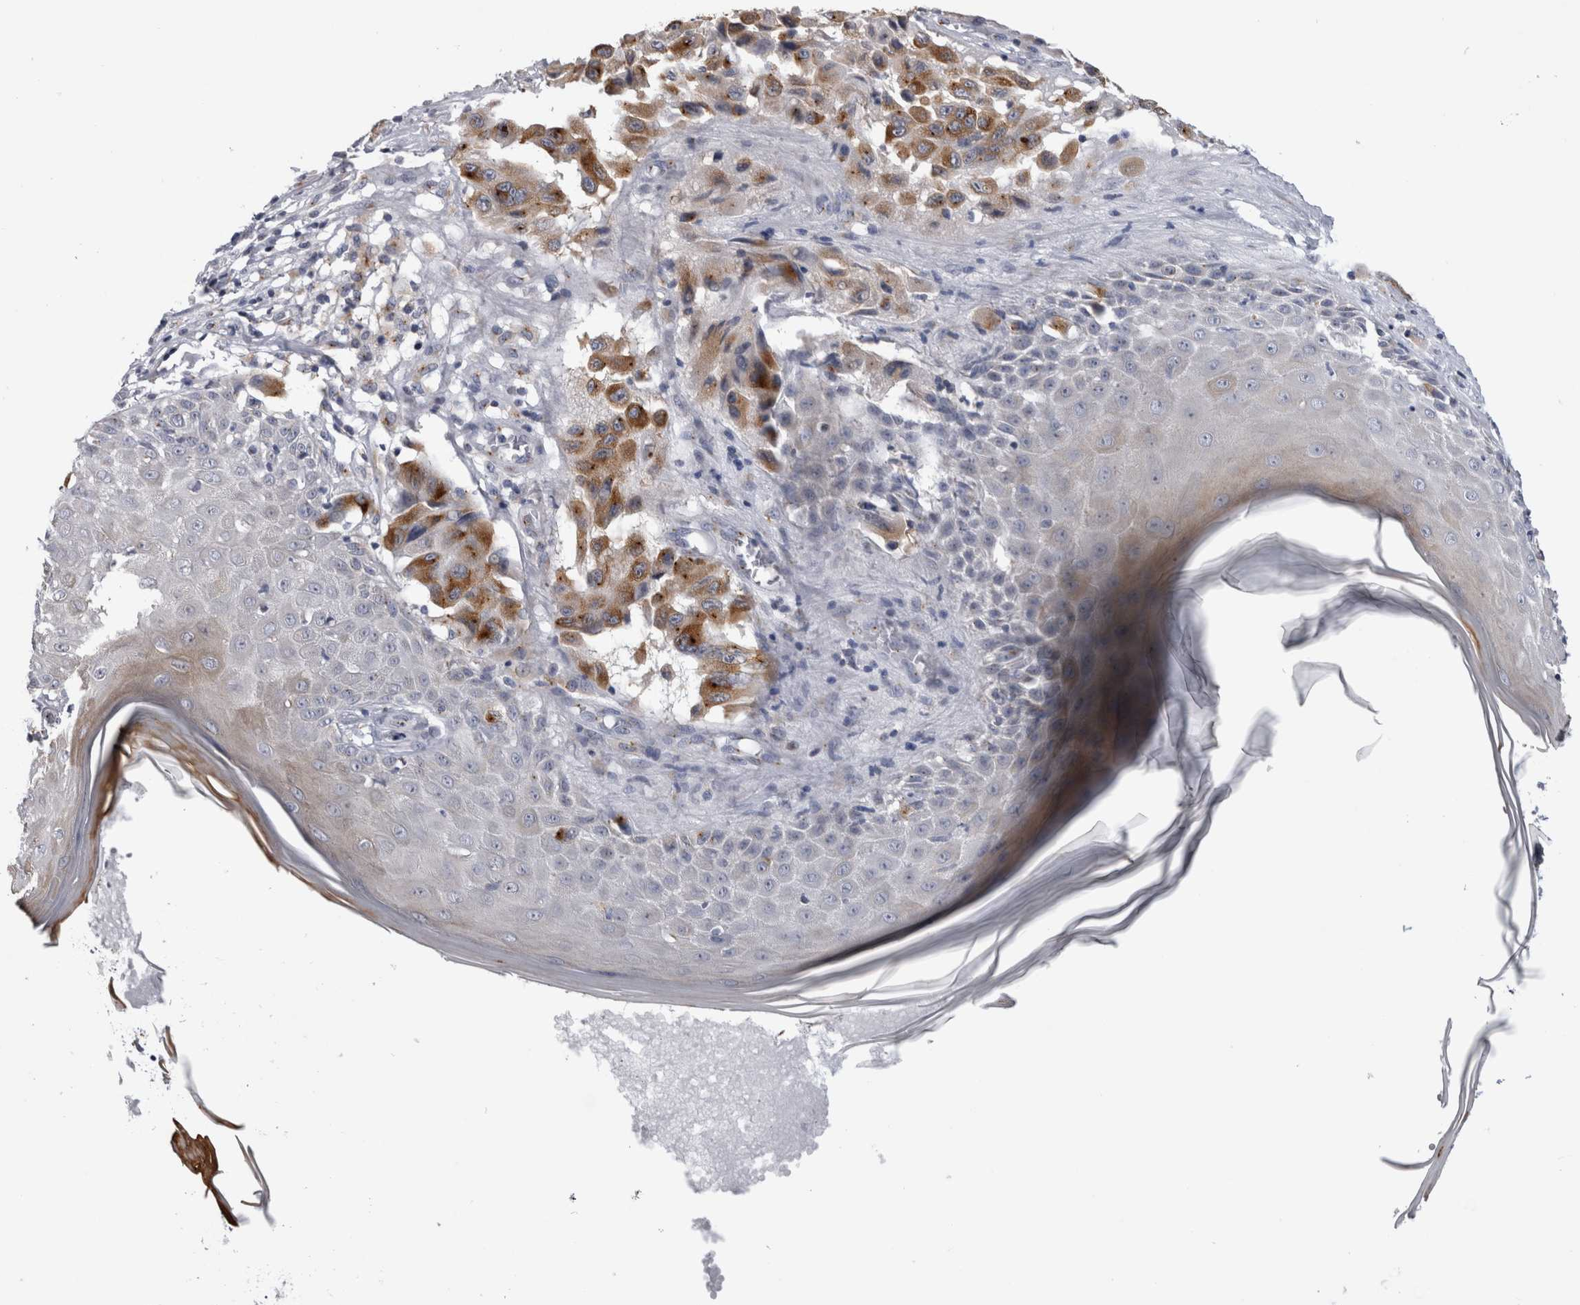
{"staining": {"intensity": "moderate", "quantity": ">75%", "location": "cytoplasmic/membranous"}, "tissue": "melanoma", "cell_type": "Tumor cells", "image_type": "cancer", "snomed": [{"axis": "morphology", "description": "Malignant melanoma, NOS"}, {"axis": "topography", "description": "Skin"}], "caption": "Moderate cytoplasmic/membranous staining for a protein is seen in approximately >75% of tumor cells of melanoma using IHC.", "gene": "AKAP9", "patient": {"sex": "male", "age": 30}}